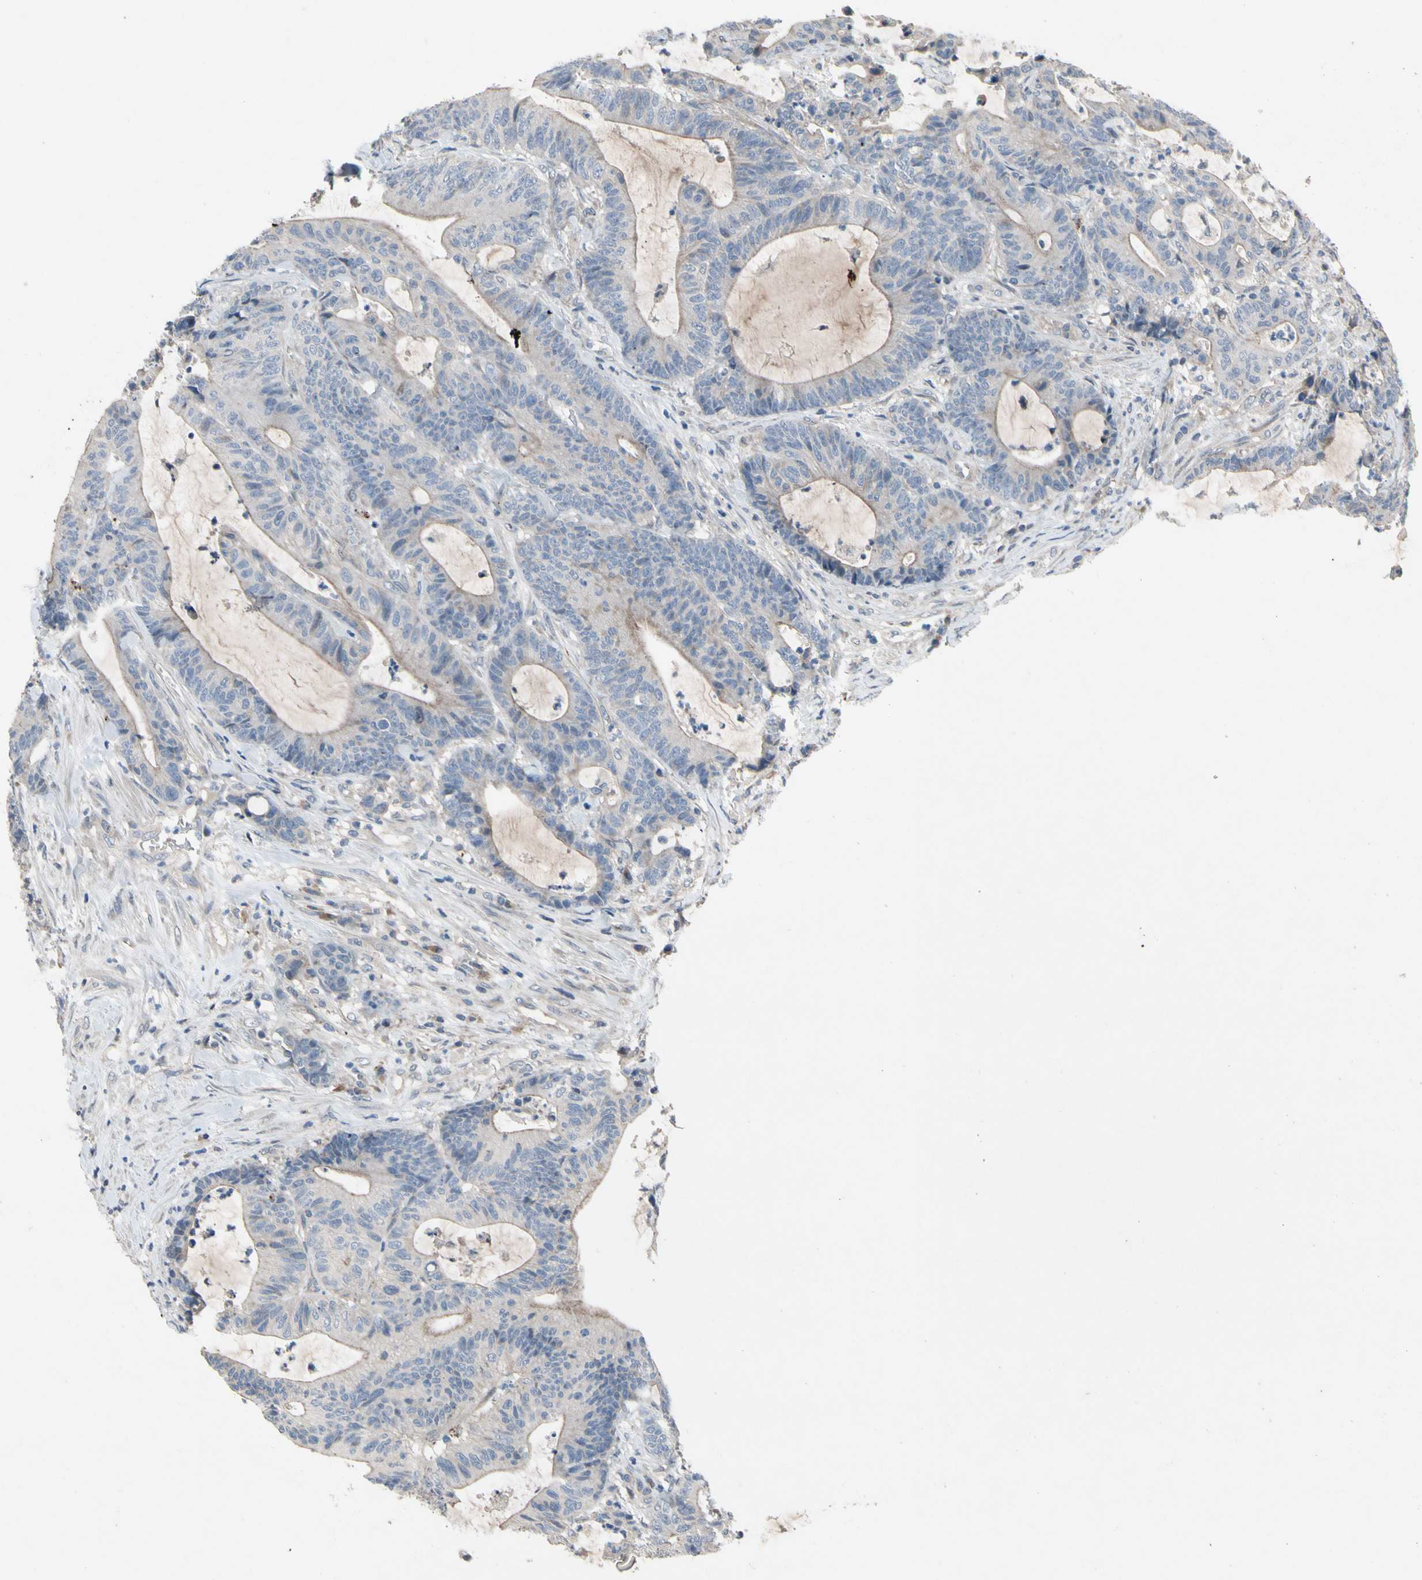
{"staining": {"intensity": "weak", "quantity": "25%-75%", "location": "cytoplasmic/membranous"}, "tissue": "colorectal cancer", "cell_type": "Tumor cells", "image_type": "cancer", "snomed": [{"axis": "morphology", "description": "Adenocarcinoma, NOS"}, {"axis": "topography", "description": "Colon"}], "caption": "Immunohistochemistry image of neoplastic tissue: colorectal adenocarcinoma stained using IHC demonstrates low levels of weak protein expression localized specifically in the cytoplasmic/membranous of tumor cells, appearing as a cytoplasmic/membranous brown color.", "gene": "ICAM5", "patient": {"sex": "female", "age": 84}}